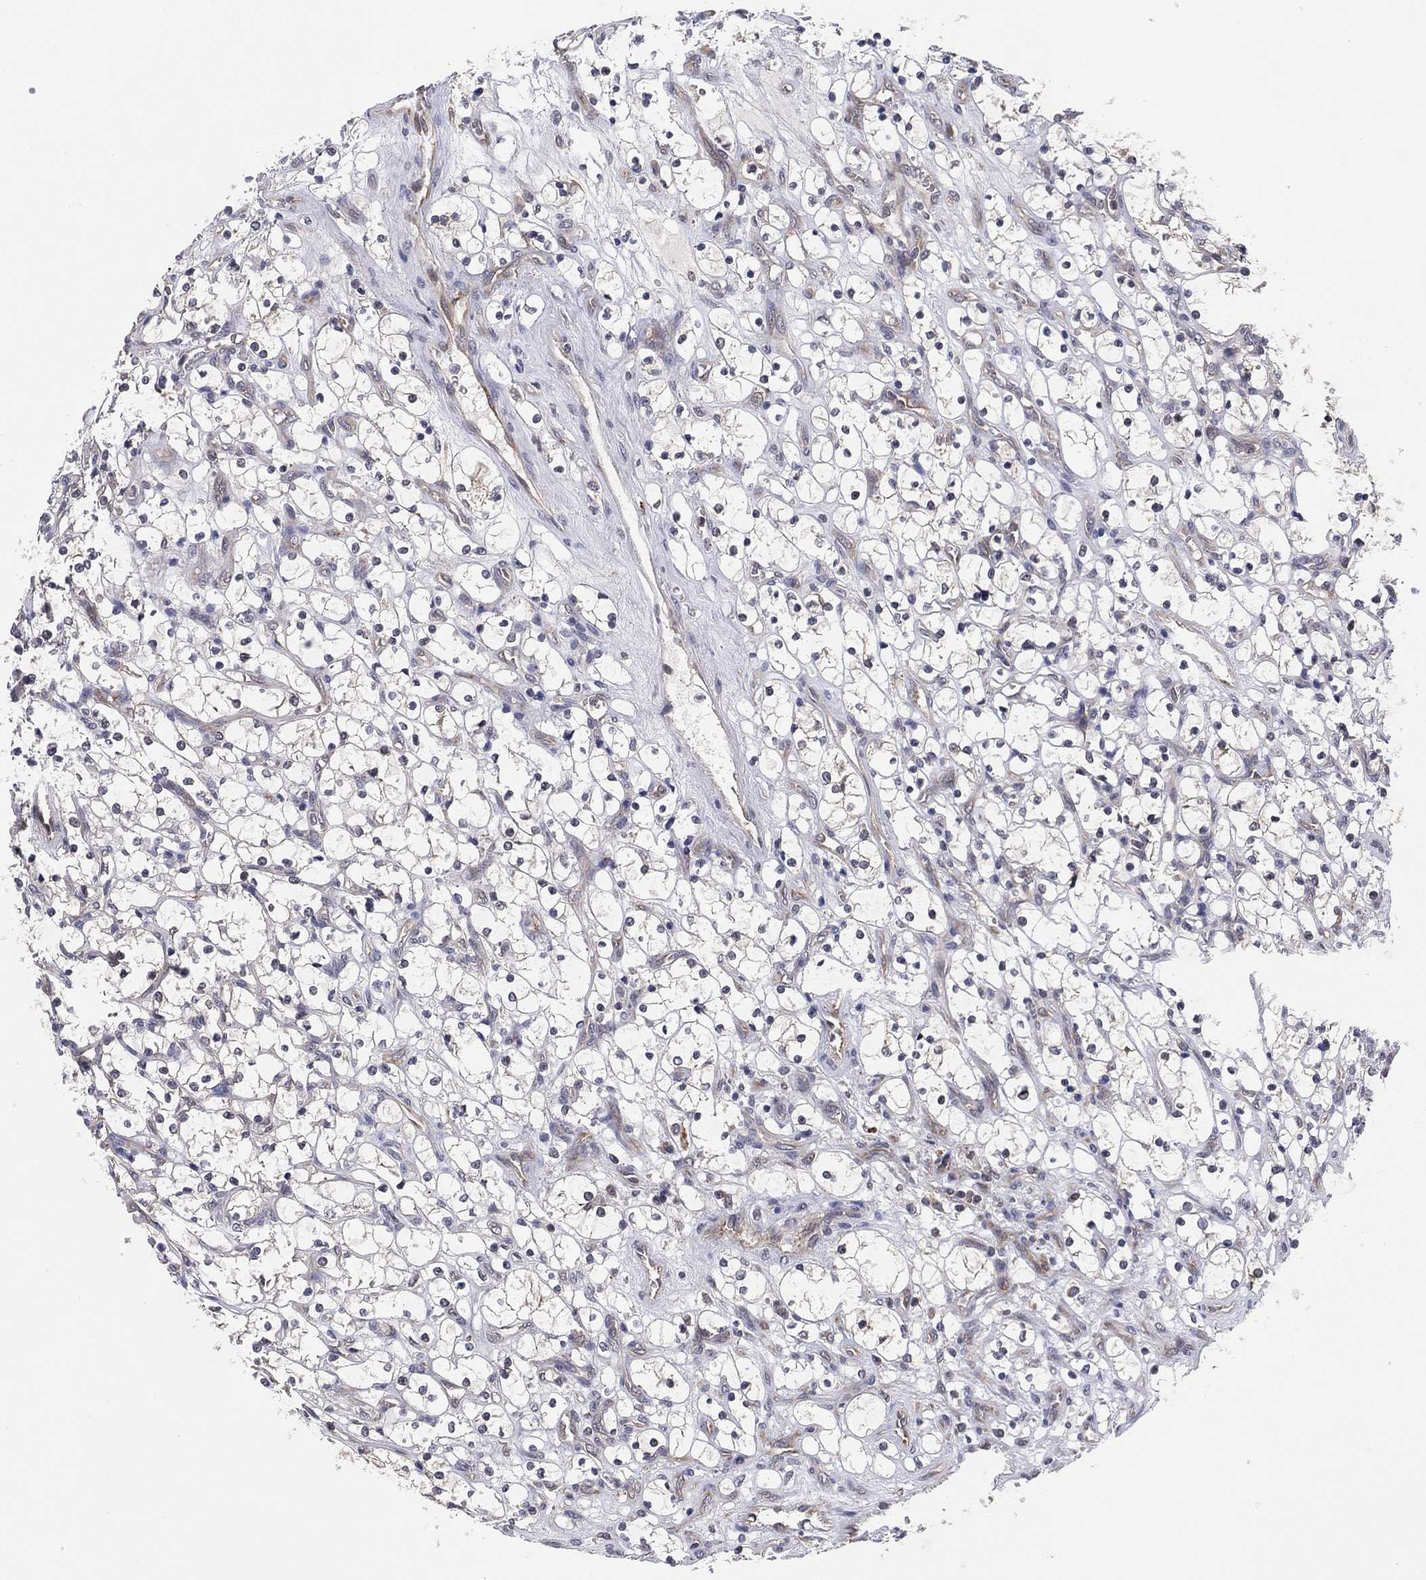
{"staining": {"intensity": "negative", "quantity": "none", "location": "none"}, "tissue": "renal cancer", "cell_type": "Tumor cells", "image_type": "cancer", "snomed": [{"axis": "morphology", "description": "Adenocarcinoma, NOS"}, {"axis": "topography", "description": "Kidney"}], "caption": "DAB immunohistochemical staining of human renal cancer (adenocarcinoma) reveals no significant positivity in tumor cells.", "gene": "SELENOO", "patient": {"sex": "female", "age": 69}}